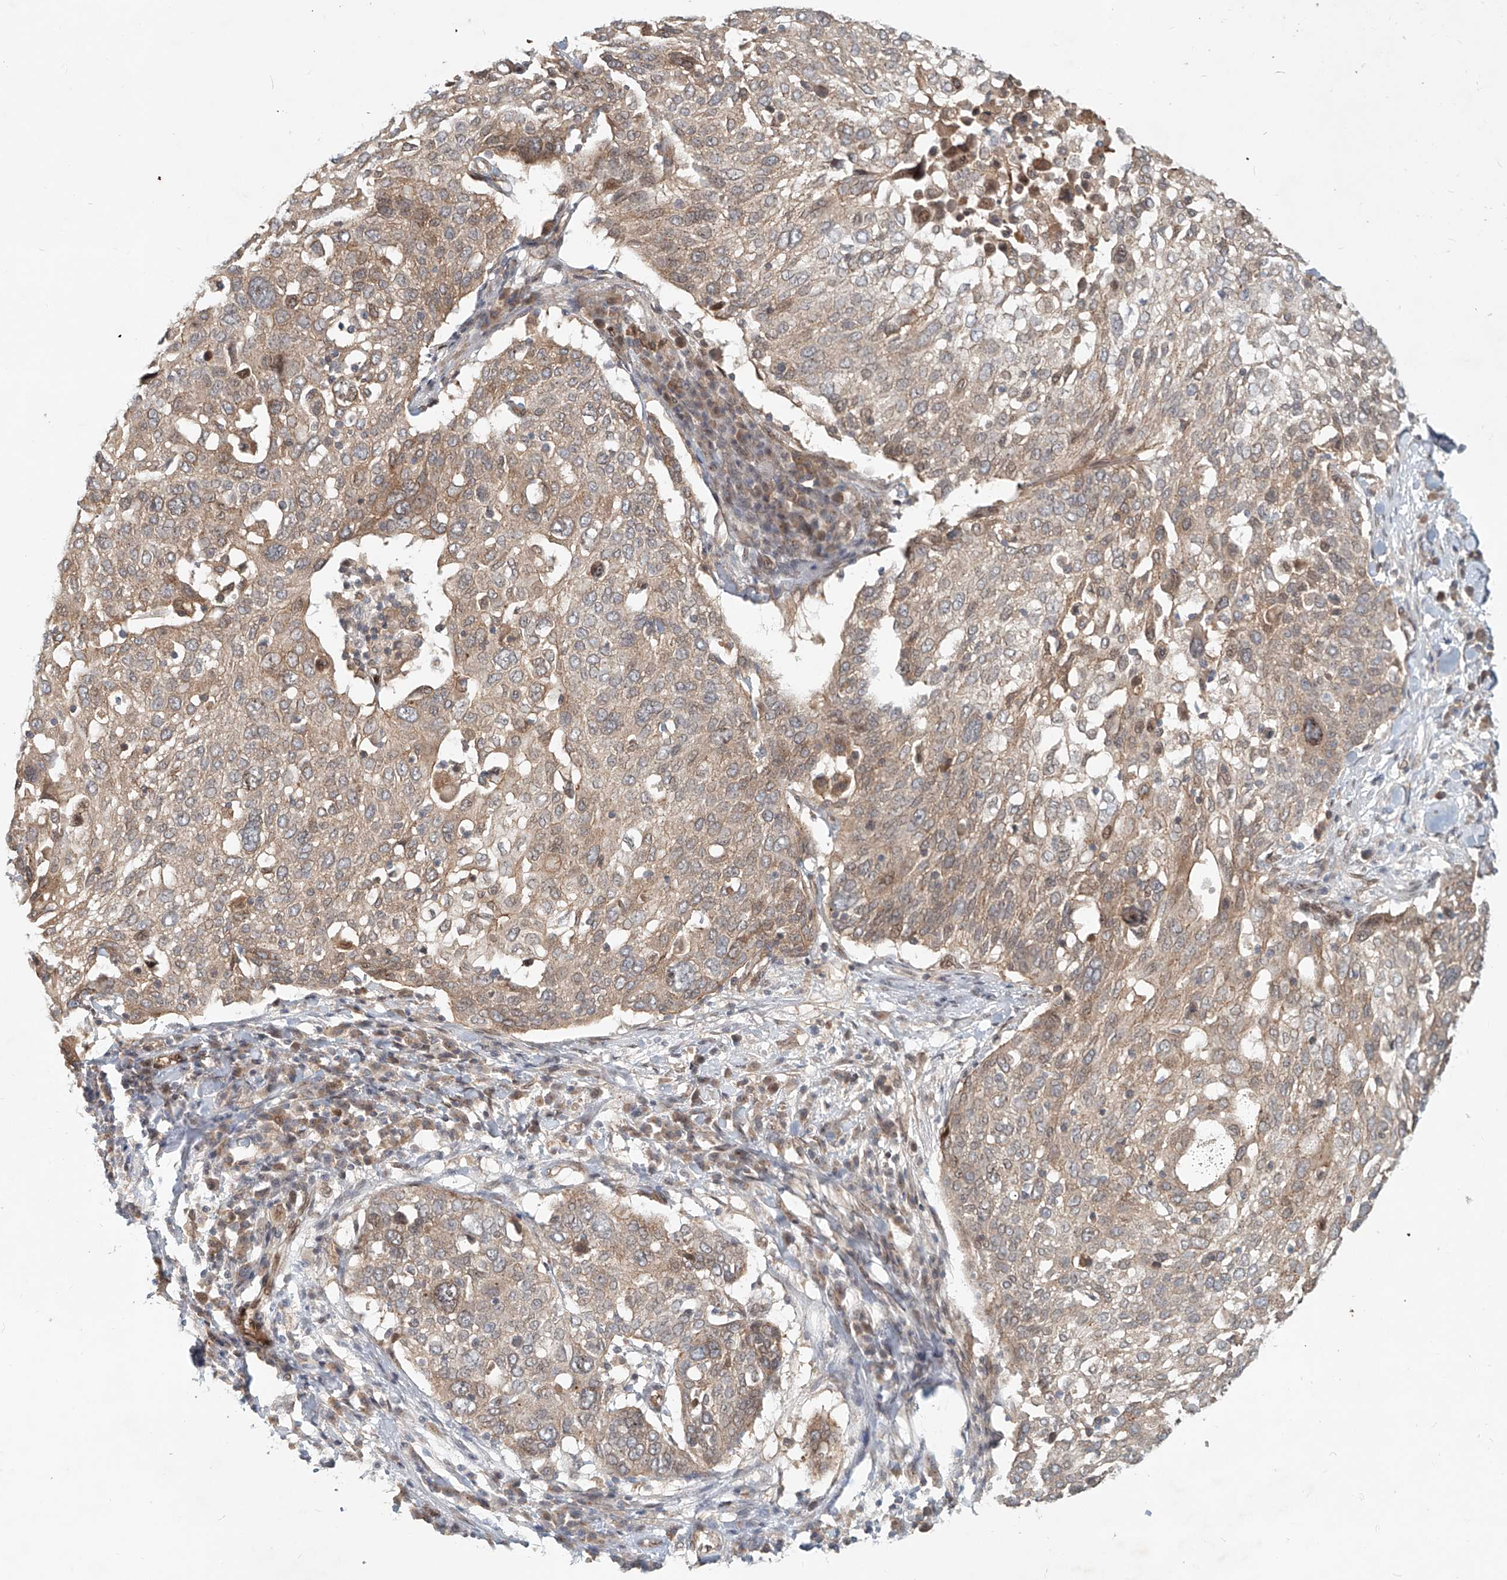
{"staining": {"intensity": "weak", "quantity": "25%-75%", "location": "cytoplasmic/membranous"}, "tissue": "lung cancer", "cell_type": "Tumor cells", "image_type": "cancer", "snomed": [{"axis": "morphology", "description": "Squamous cell carcinoma, NOS"}, {"axis": "topography", "description": "Lung"}], "caption": "The immunohistochemical stain labels weak cytoplasmic/membranous positivity in tumor cells of lung cancer (squamous cell carcinoma) tissue.", "gene": "SASH1", "patient": {"sex": "male", "age": 65}}